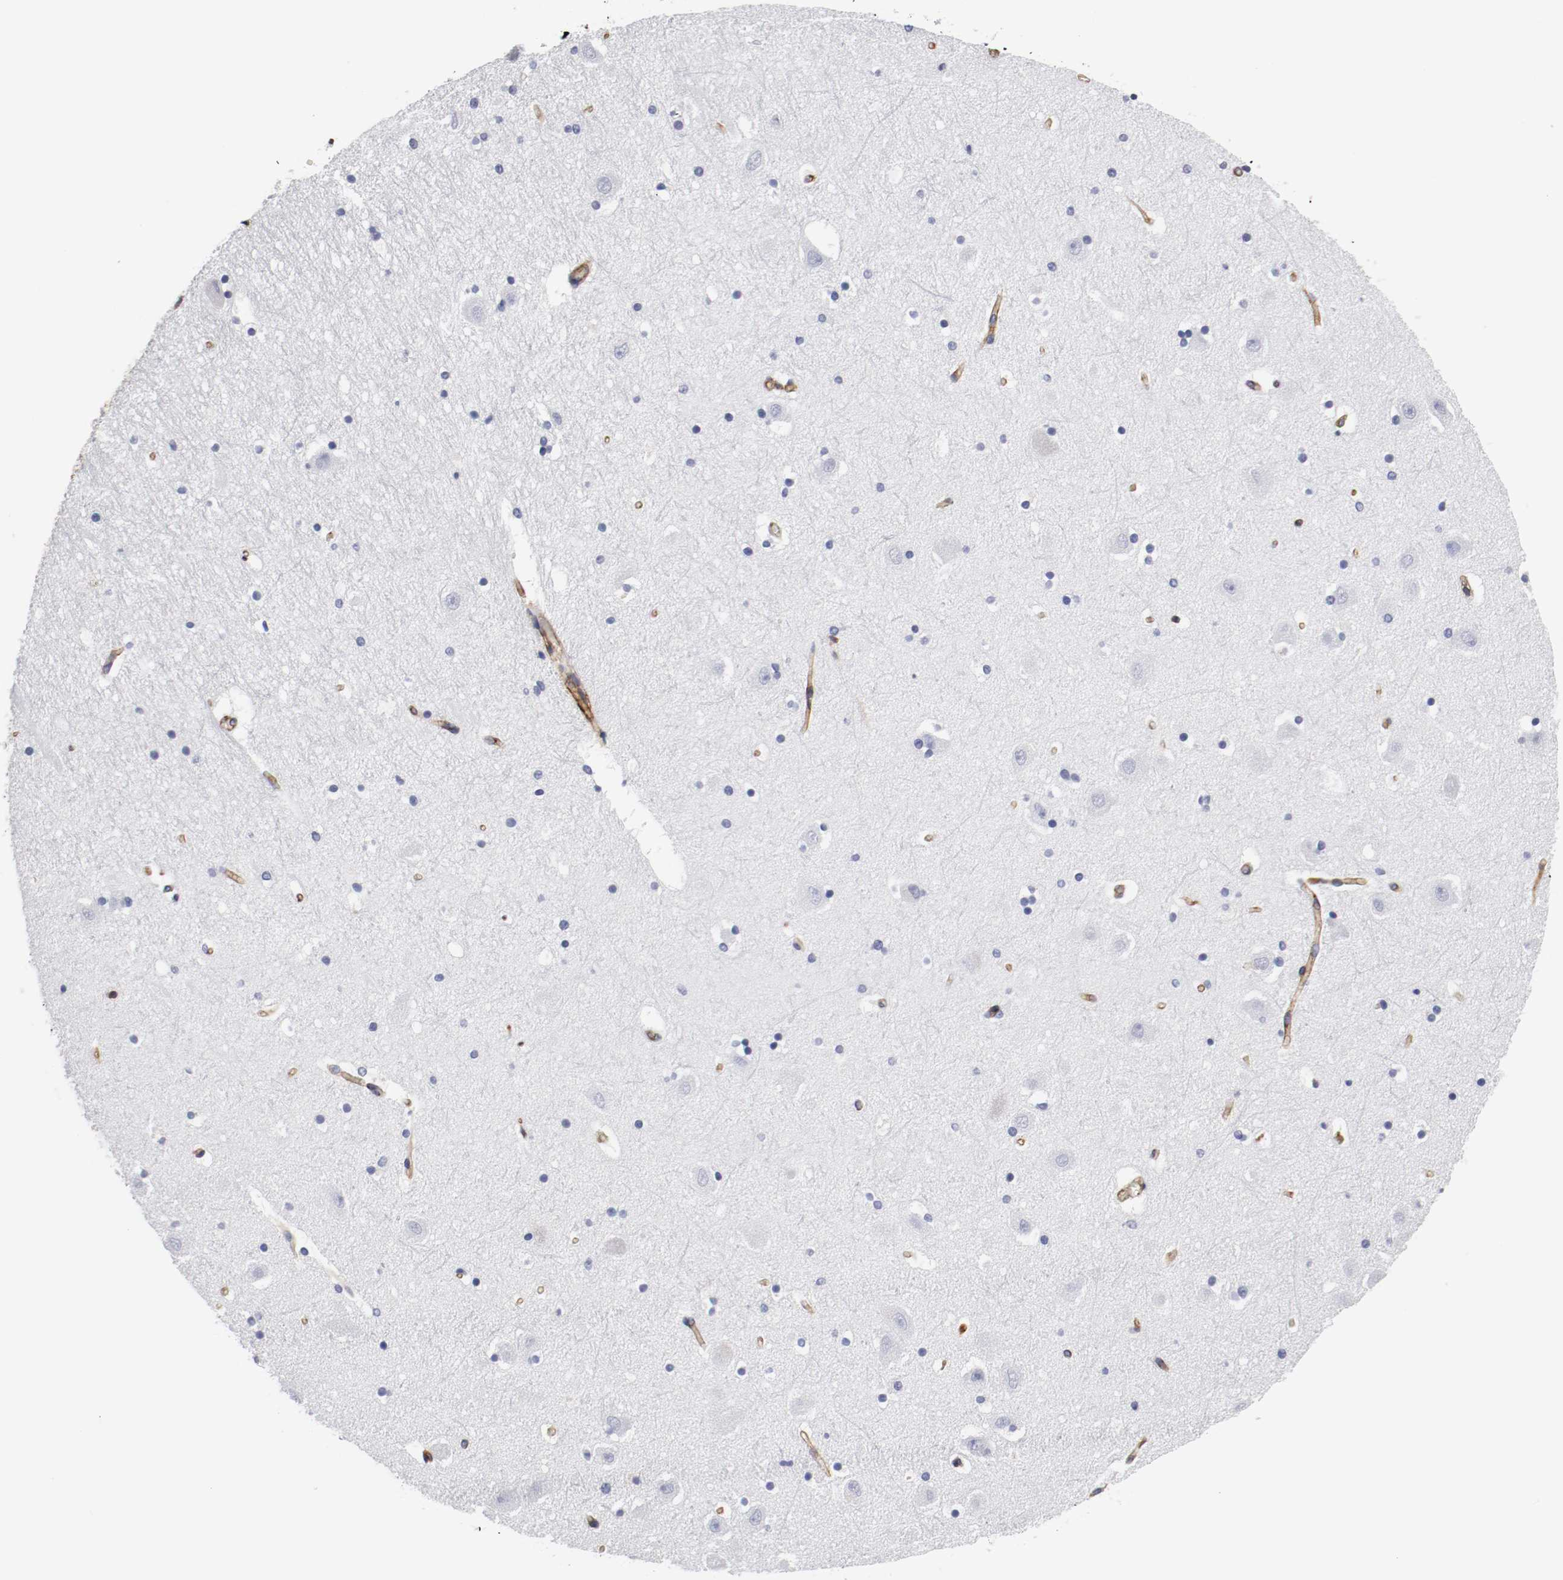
{"staining": {"intensity": "negative", "quantity": "none", "location": "none"}, "tissue": "hippocampus", "cell_type": "Glial cells", "image_type": "normal", "snomed": [{"axis": "morphology", "description": "Normal tissue, NOS"}, {"axis": "topography", "description": "Hippocampus"}], "caption": "Glial cells show no significant protein staining in normal hippocampus. (DAB (3,3'-diaminobenzidine) IHC with hematoxylin counter stain).", "gene": "IFITM1", "patient": {"sex": "male", "age": 45}}